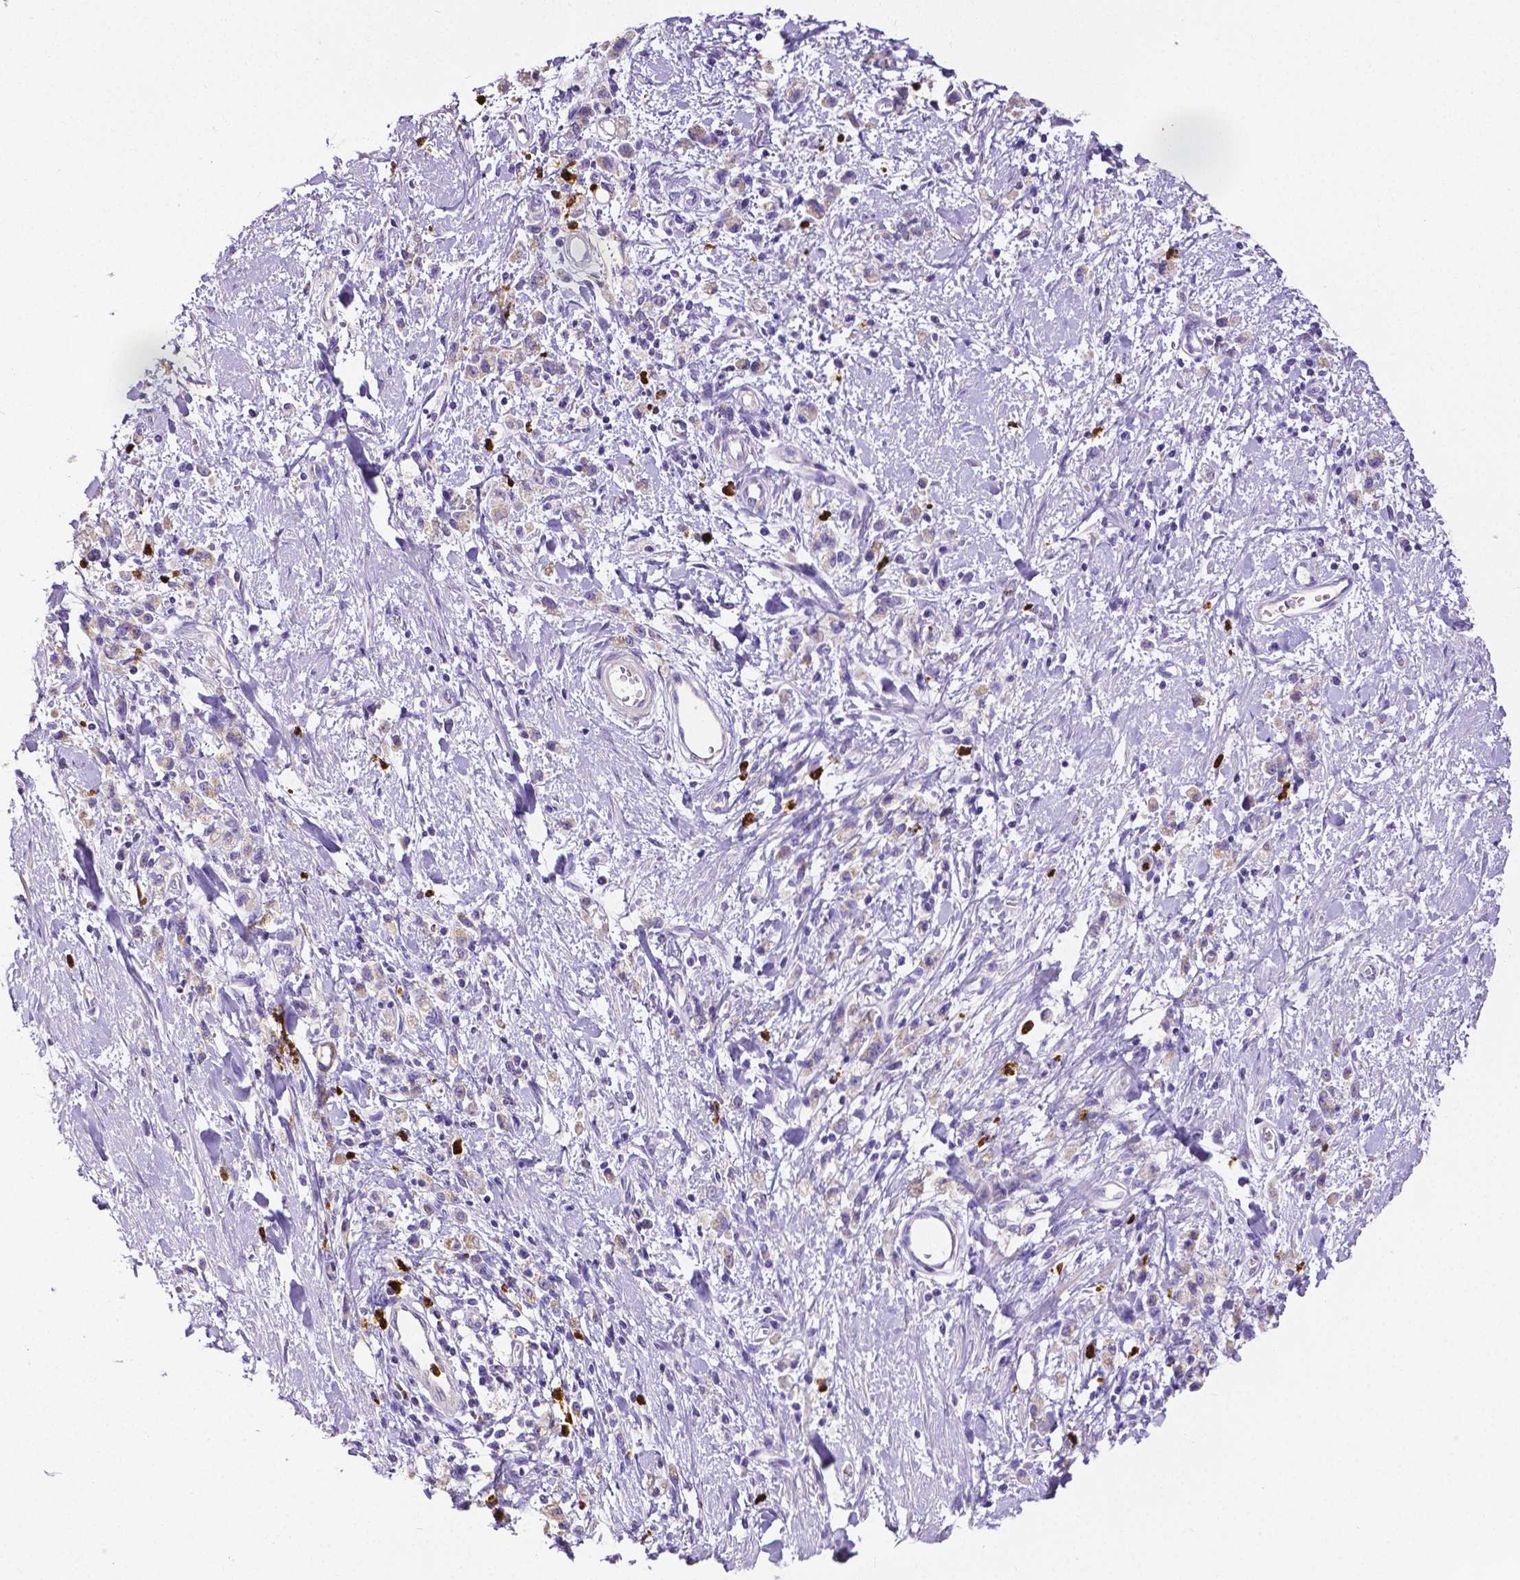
{"staining": {"intensity": "negative", "quantity": "none", "location": "none"}, "tissue": "stomach cancer", "cell_type": "Tumor cells", "image_type": "cancer", "snomed": [{"axis": "morphology", "description": "Adenocarcinoma, NOS"}, {"axis": "topography", "description": "Stomach"}], "caption": "IHC photomicrograph of human stomach cancer (adenocarcinoma) stained for a protein (brown), which demonstrates no staining in tumor cells.", "gene": "MMP9", "patient": {"sex": "male", "age": 77}}